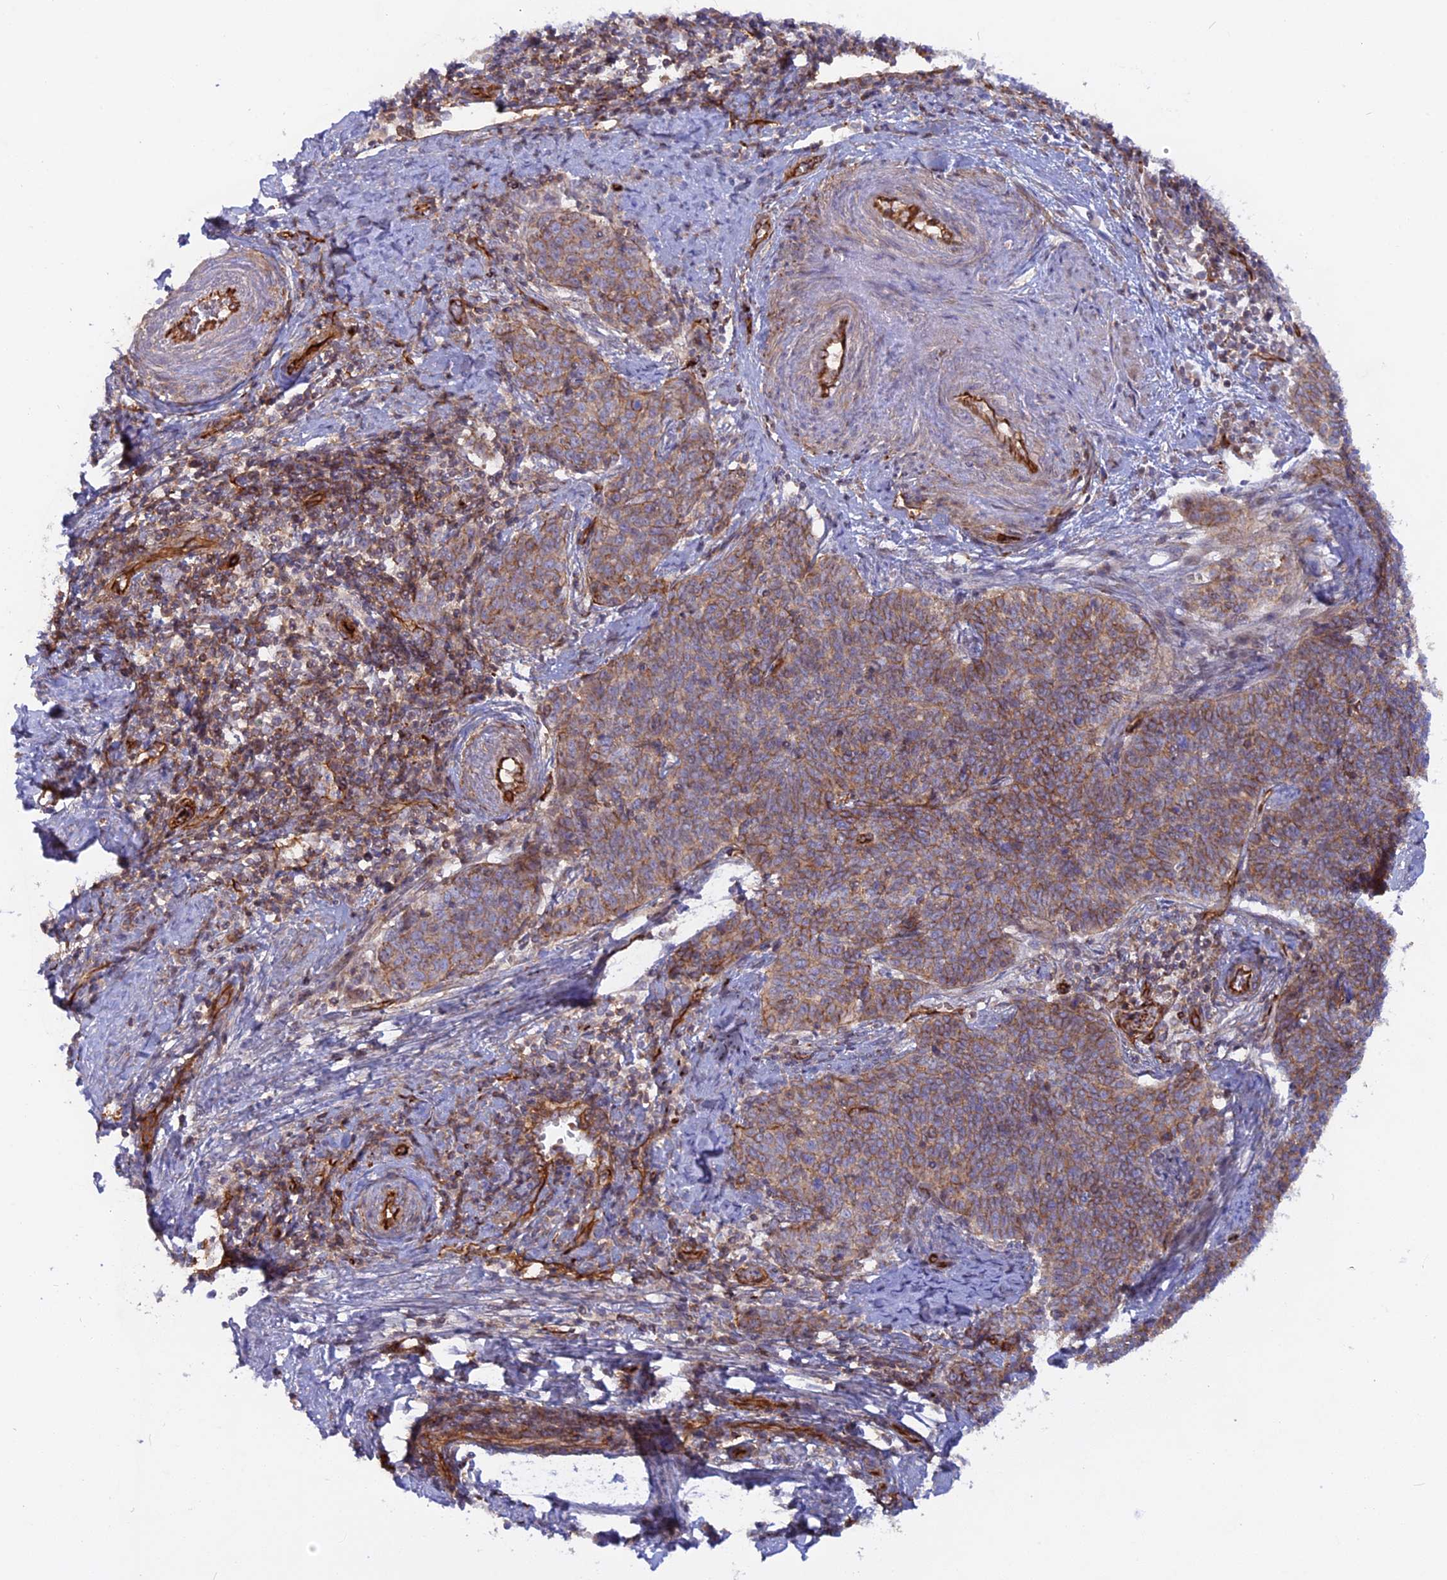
{"staining": {"intensity": "moderate", "quantity": ">75%", "location": "cytoplasmic/membranous"}, "tissue": "cervical cancer", "cell_type": "Tumor cells", "image_type": "cancer", "snomed": [{"axis": "morphology", "description": "Squamous cell carcinoma, NOS"}, {"axis": "topography", "description": "Cervix"}], "caption": "Immunohistochemistry of cervical squamous cell carcinoma shows medium levels of moderate cytoplasmic/membranous staining in approximately >75% of tumor cells.", "gene": "CNBD2", "patient": {"sex": "female", "age": 57}}